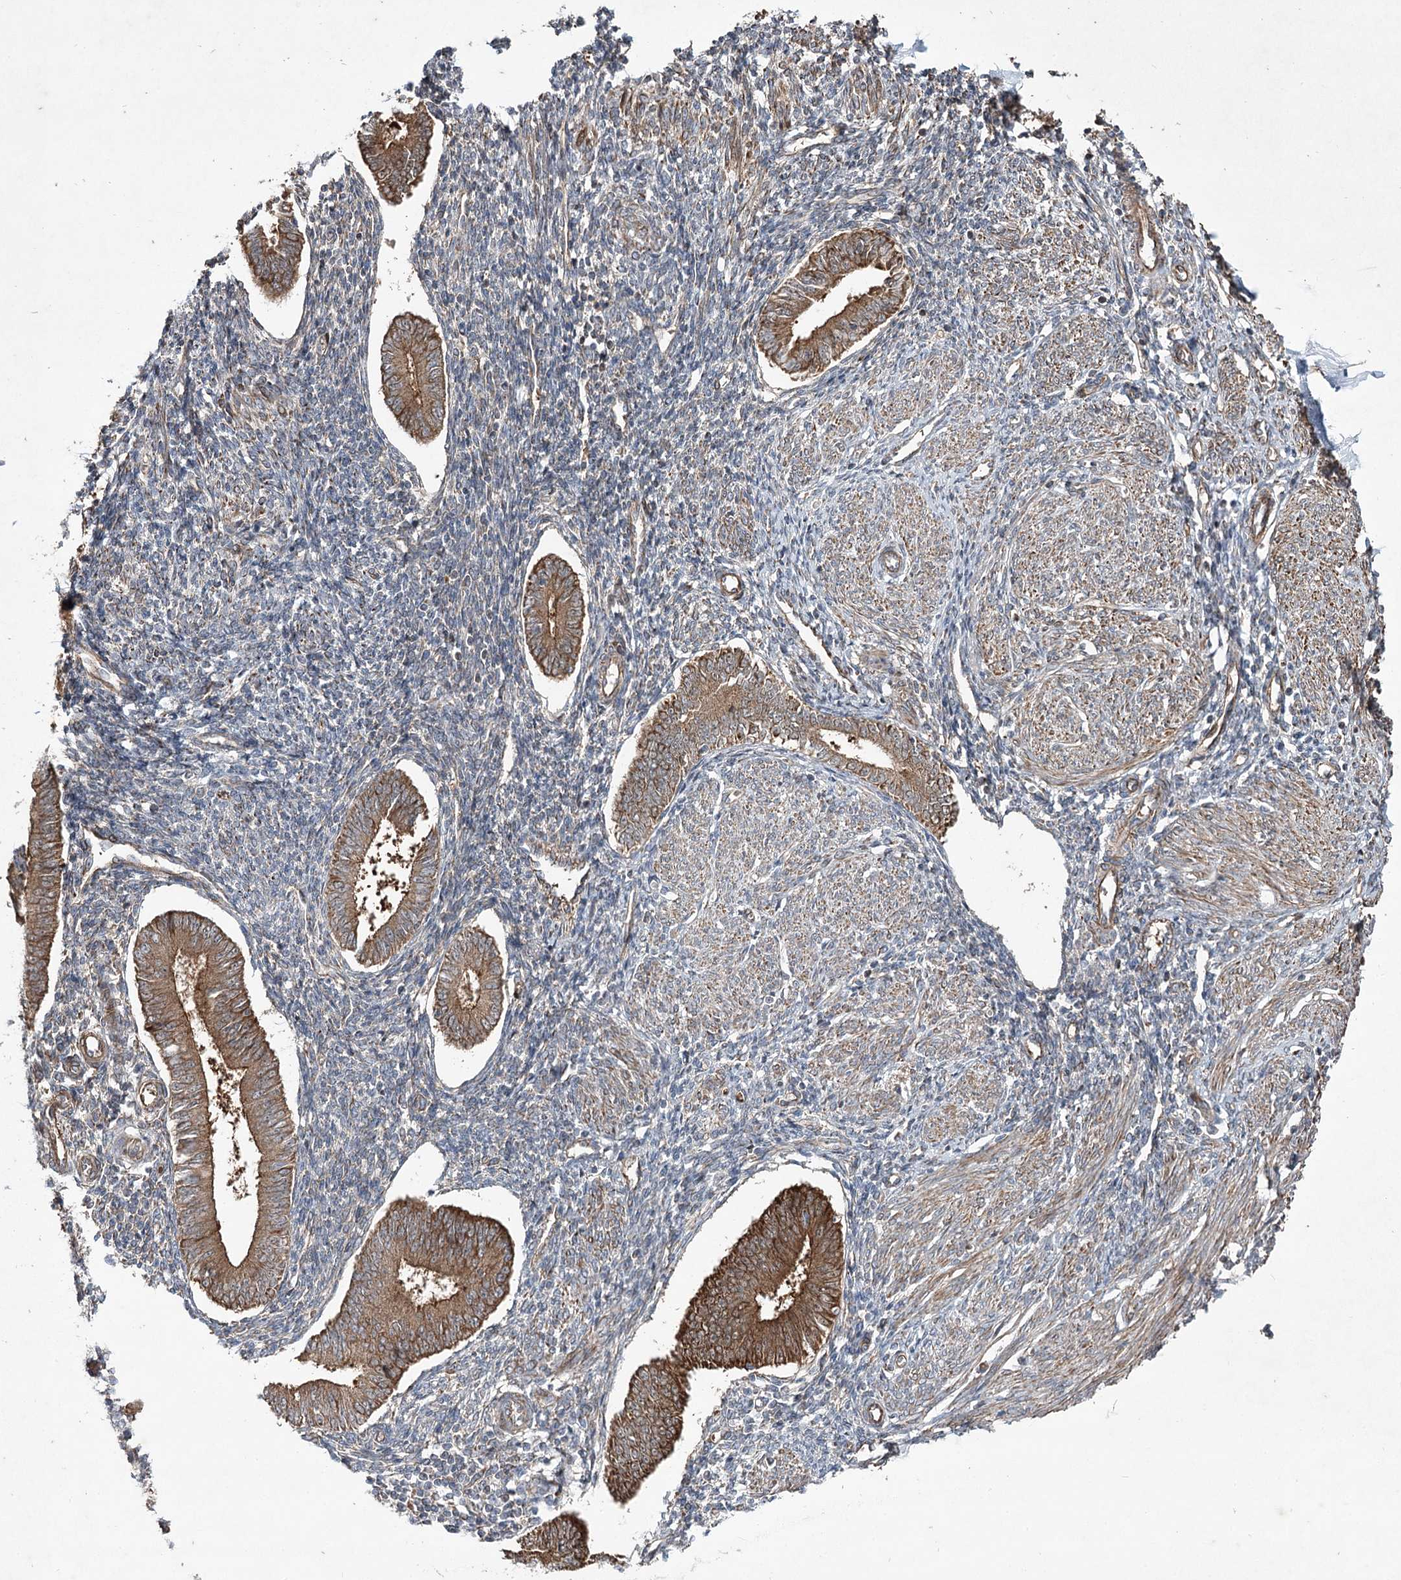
{"staining": {"intensity": "negative", "quantity": "none", "location": "none"}, "tissue": "endometrium", "cell_type": "Cells in endometrial stroma", "image_type": "normal", "snomed": [{"axis": "morphology", "description": "Normal tissue, NOS"}, {"axis": "topography", "description": "Uterus"}, {"axis": "topography", "description": "Endometrium"}], "caption": "A photomicrograph of human endometrium is negative for staining in cells in endometrial stroma. Nuclei are stained in blue.", "gene": "SERINC5", "patient": {"sex": "female", "age": 48}}